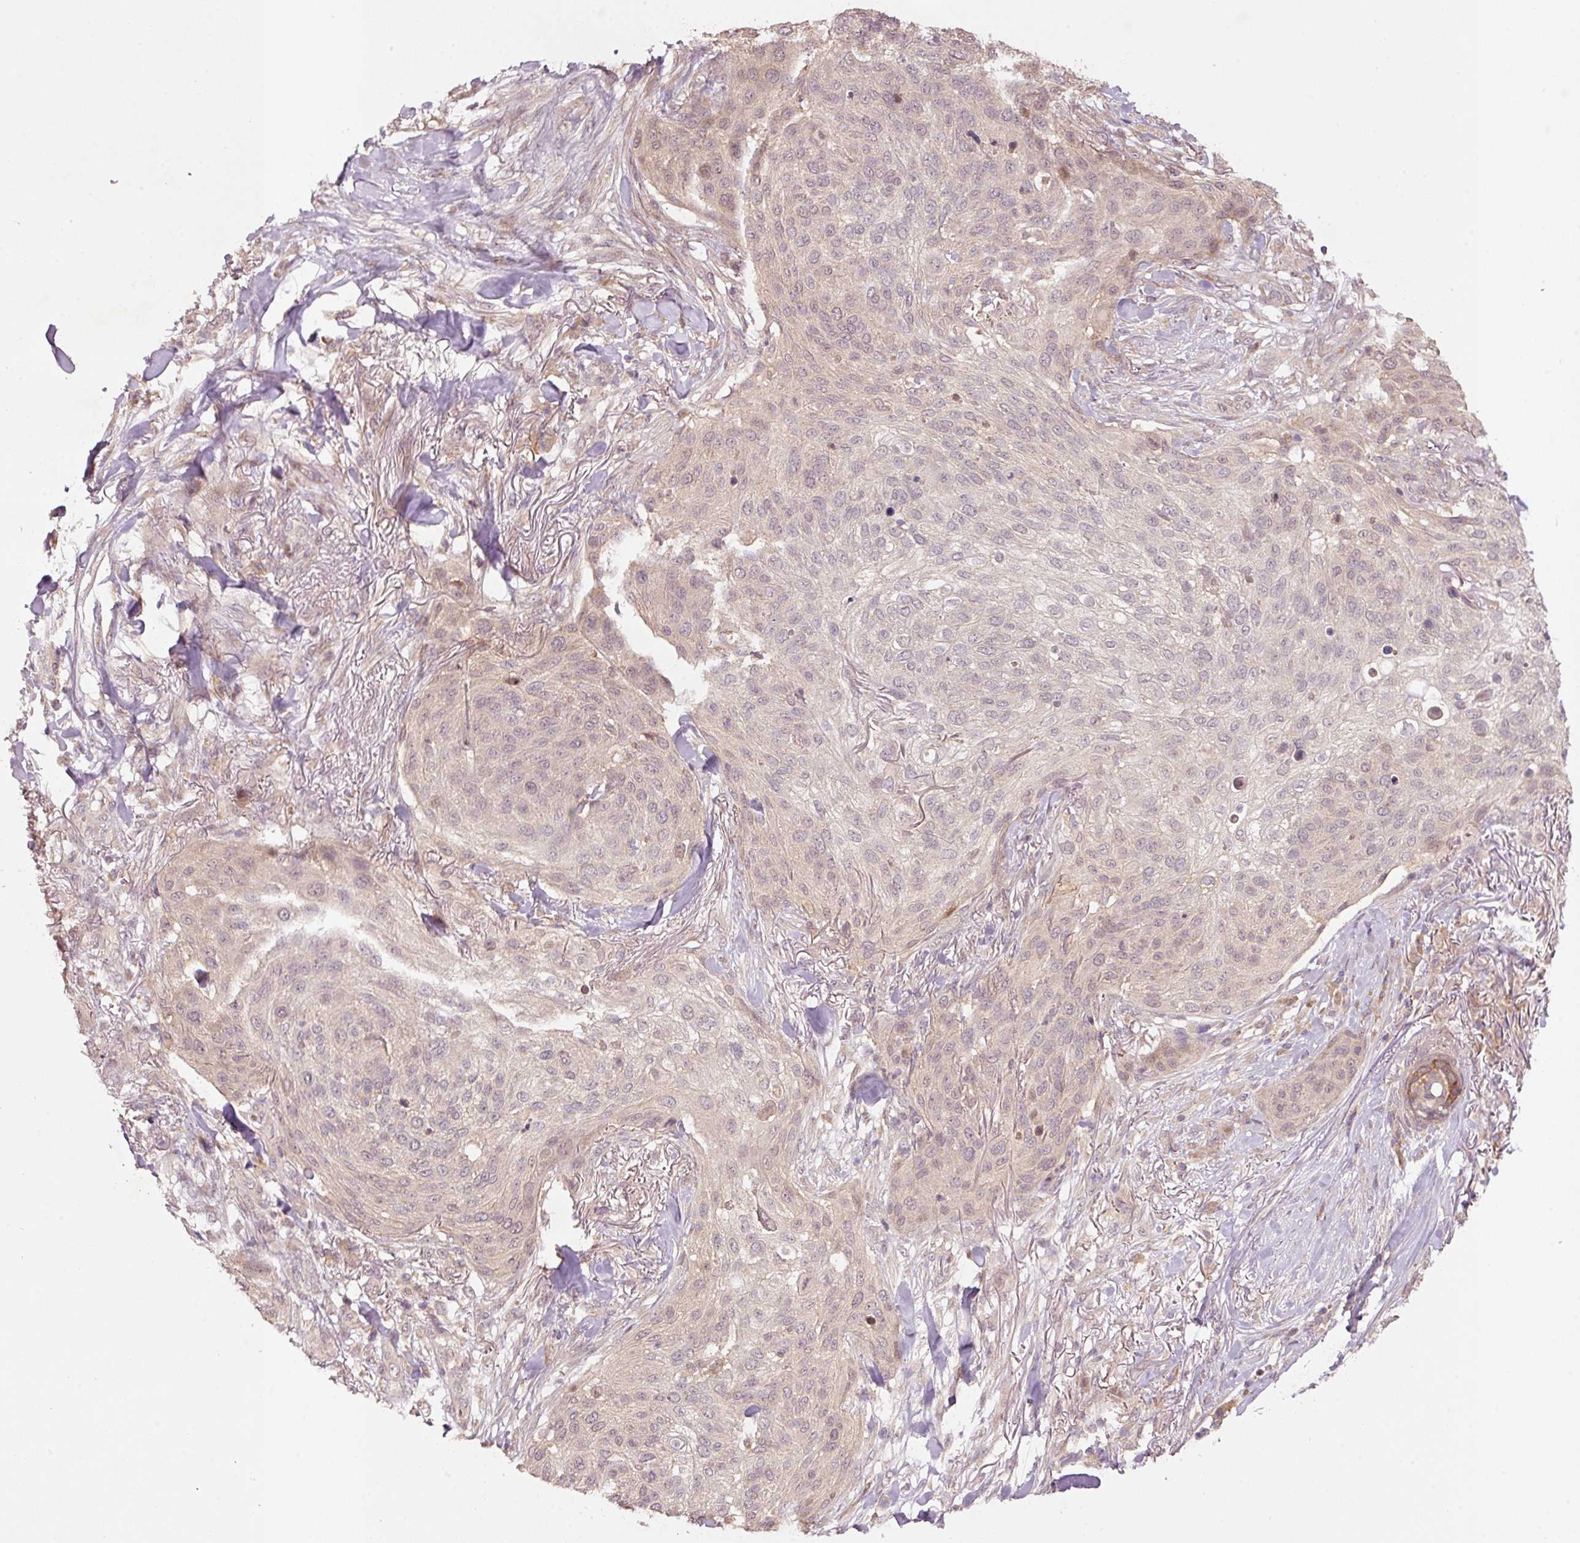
{"staining": {"intensity": "negative", "quantity": "none", "location": "none"}, "tissue": "skin cancer", "cell_type": "Tumor cells", "image_type": "cancer", "snomed": [{"axis": "morphology", "description": "Squamous cell carcinoma, NOS"}, {"axis": "topography", "description": "Skin"}], "caption": "High magnification brightfield microscopy of skin cancer (squamous cell carcinoma) stained with DAB (brown) and counterstained with hematoxylin (blue): tumor cells show no significant staining.", "gene": "PCDHB1", "patient": {"sex": "female", "age": 87}}